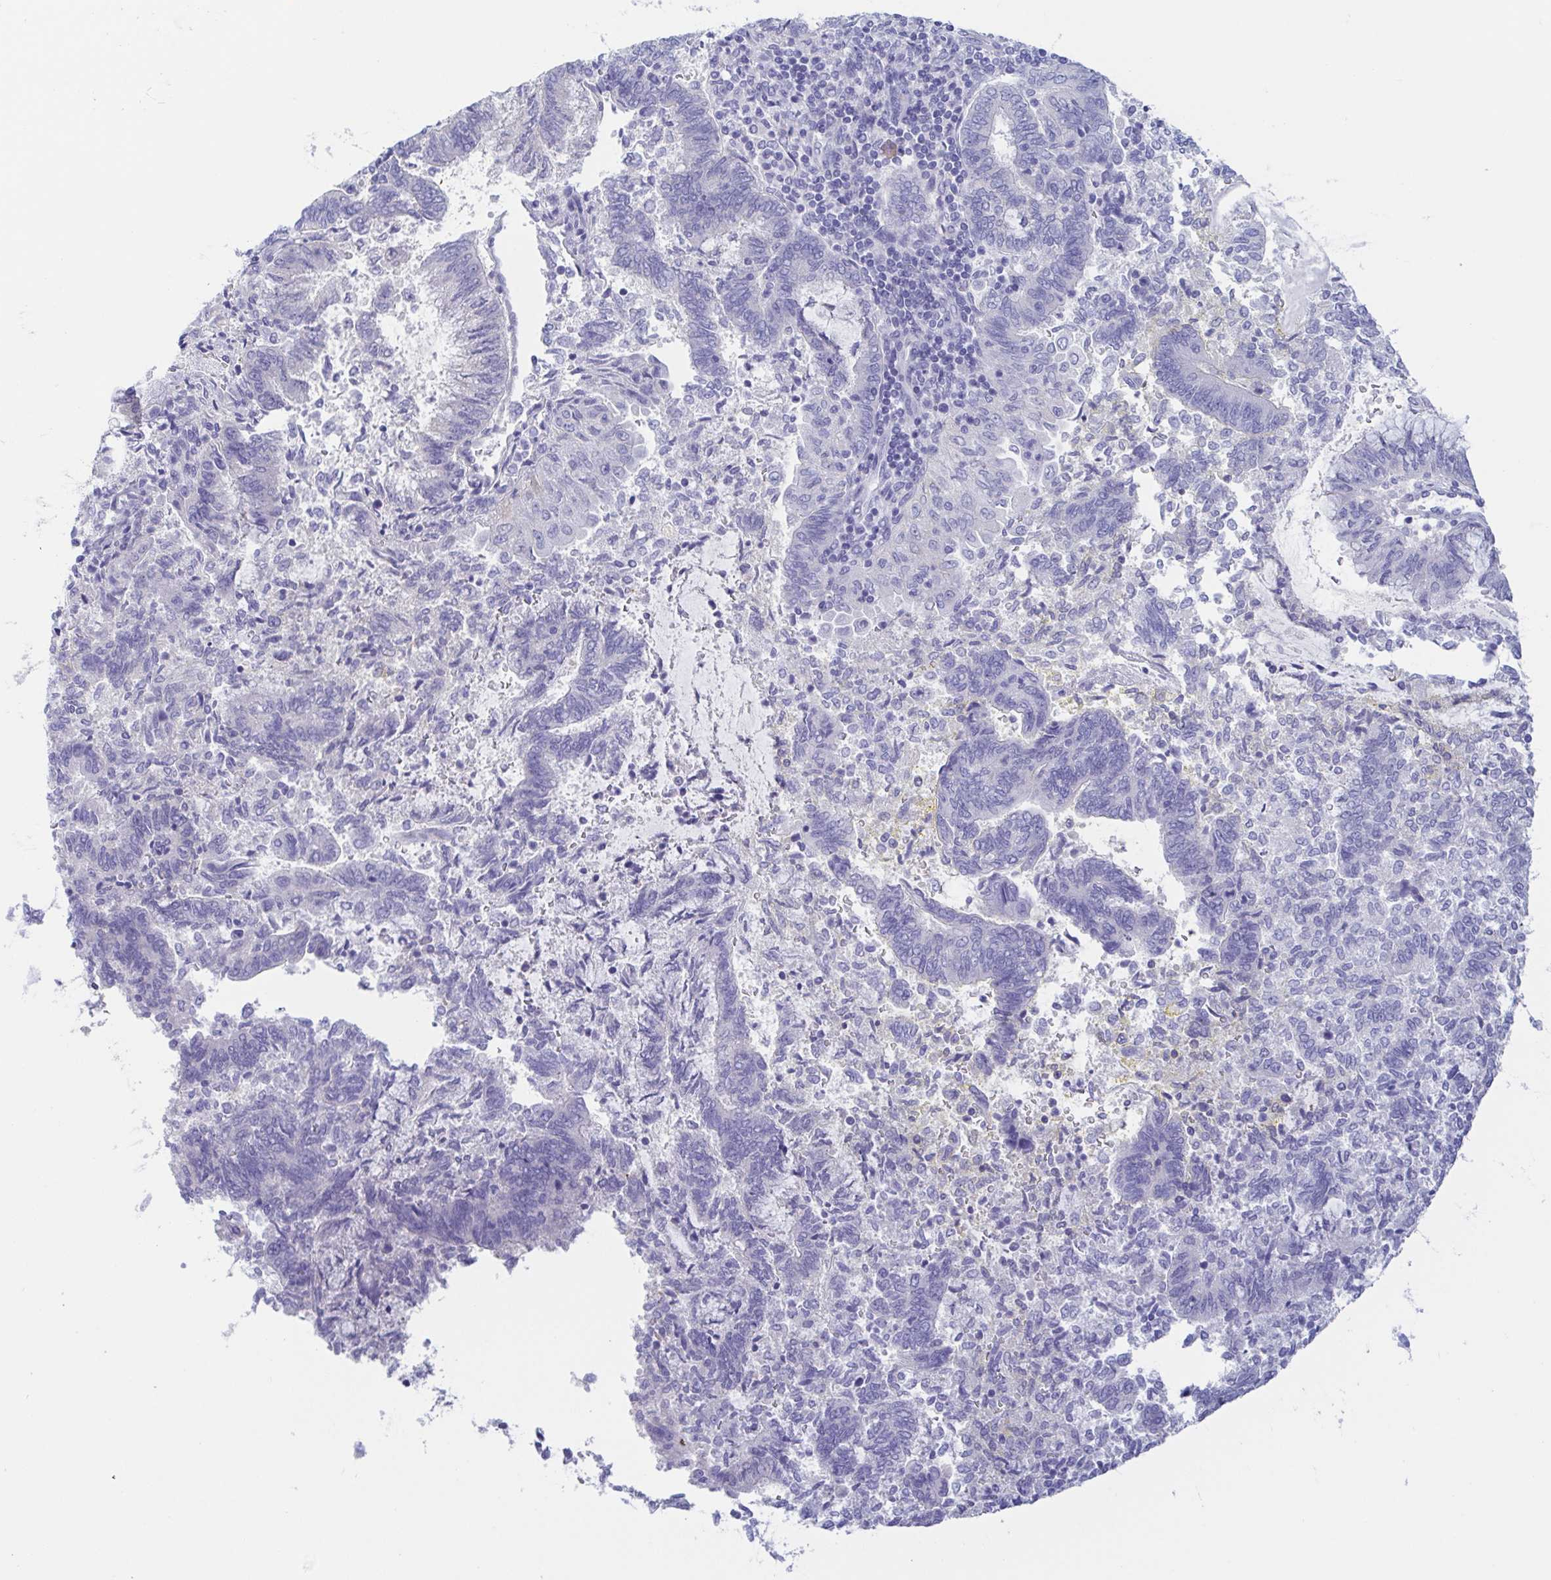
{"staining": {"intensity": "negative", "quantity": "none", "location": "none"}, "tissue": "endometrial cancer", "cell_type": "Tumor cells", "image_type": "cancer", "snomed": [{"axis": "morphology", "description": "Adenocarcinoma, NOS"}, {"axis": "topography", "description": "Endometrium"}], "caption": "This is an IHC histopathology image of human adenocarcinoma (endometrial). There is no staining in tumor cells.", "gene": "TREH", "patient": {"sex": "female", "age": 65}}